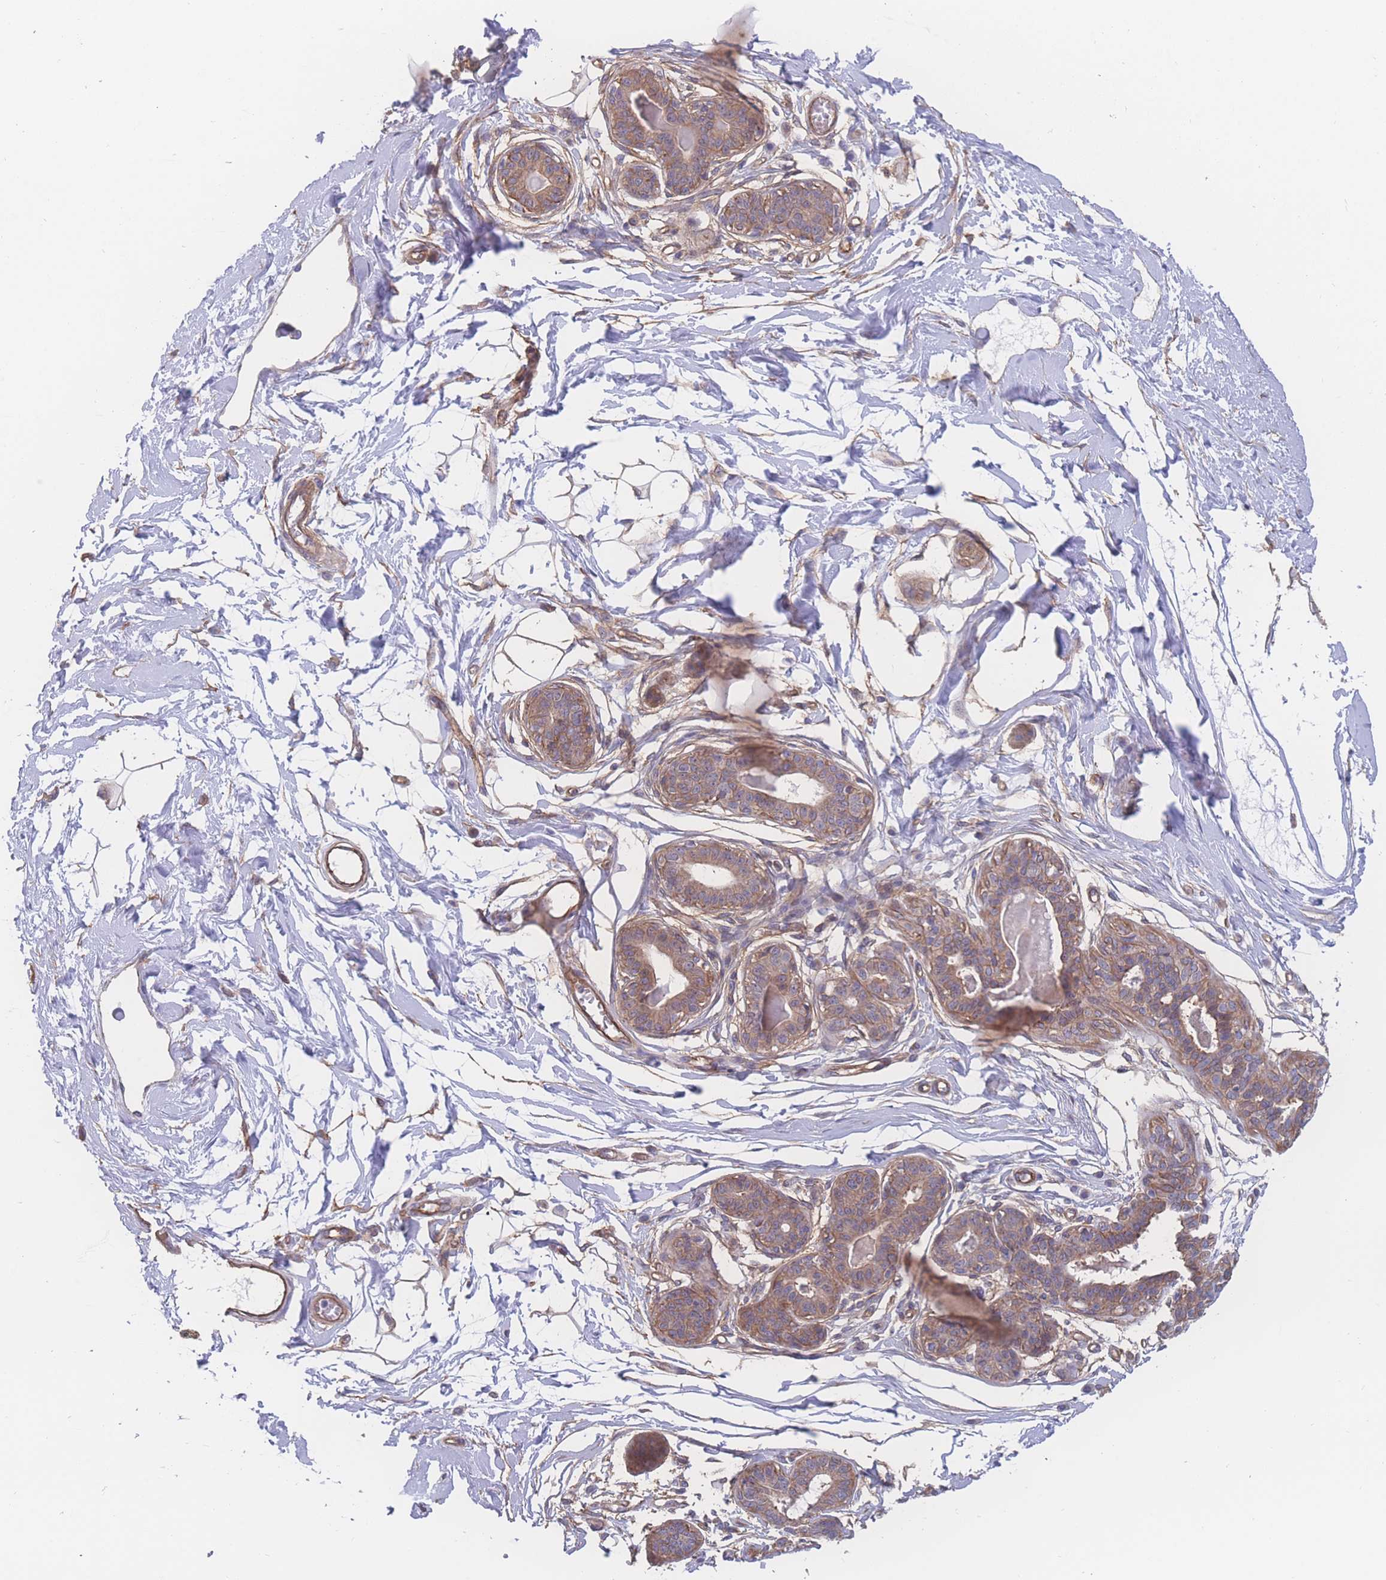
{"staining": {"intensity": "negative", "quantity": "none", "location": "none"}, "tissue": "breast", "cell_type": "Adipocytes", "image_type": "normal", "snomed": [{"axis": "morphology", "description": "Normal tissue, NOS"}, {"axis": "topography", "description": "Breast"}], "caption": "Unremarkable breast was stained to show a protein in brown. There is no significant staining in adipocytes. (Immunohistochemistry, brightfield microscopy, high magnification).", "gene": "CFAP97", "patient": {"sex": "female", "age": 45}}